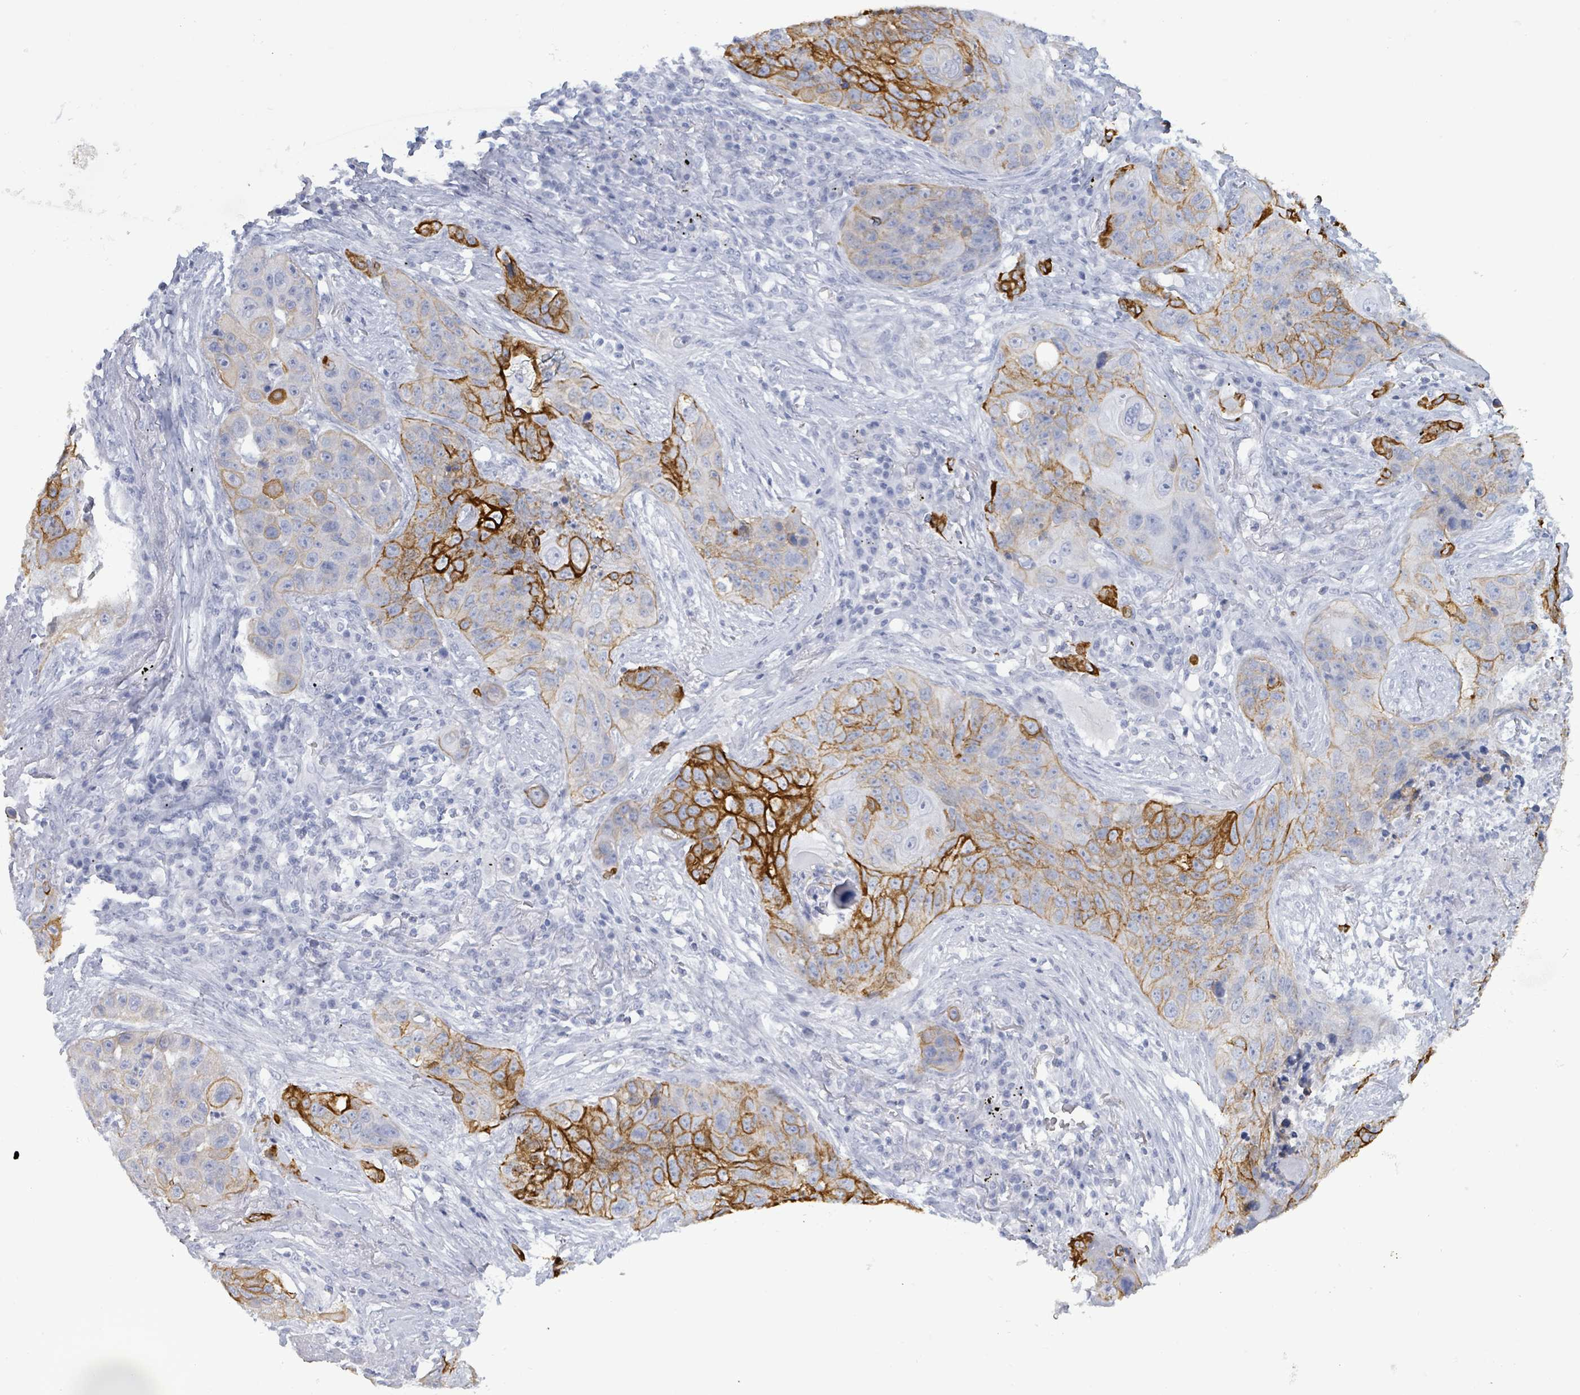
{"staining": {"intensity": "strong", "quantity": "25%-75%", "location": "cytoplasmic/membranous"}, "tissue": "lung cancer", "cell_type": "Tumor cells", "image_type": "cancer", "snomed": [{"axis": "morphology", "description": "Squamous cell carcinoma, NOS"}, {"axis": "topography", "description": "Lung"}], "caption": "DAB (3,3'-diaminobenzidine) immunohistochemical staining of lung cancer demonstrates strong cytoplasmic/membranous protein positivity in about 25%-75% of tumor cells.", "gene": "KRT8", "patient": {"sex": "female", "age": 63}}